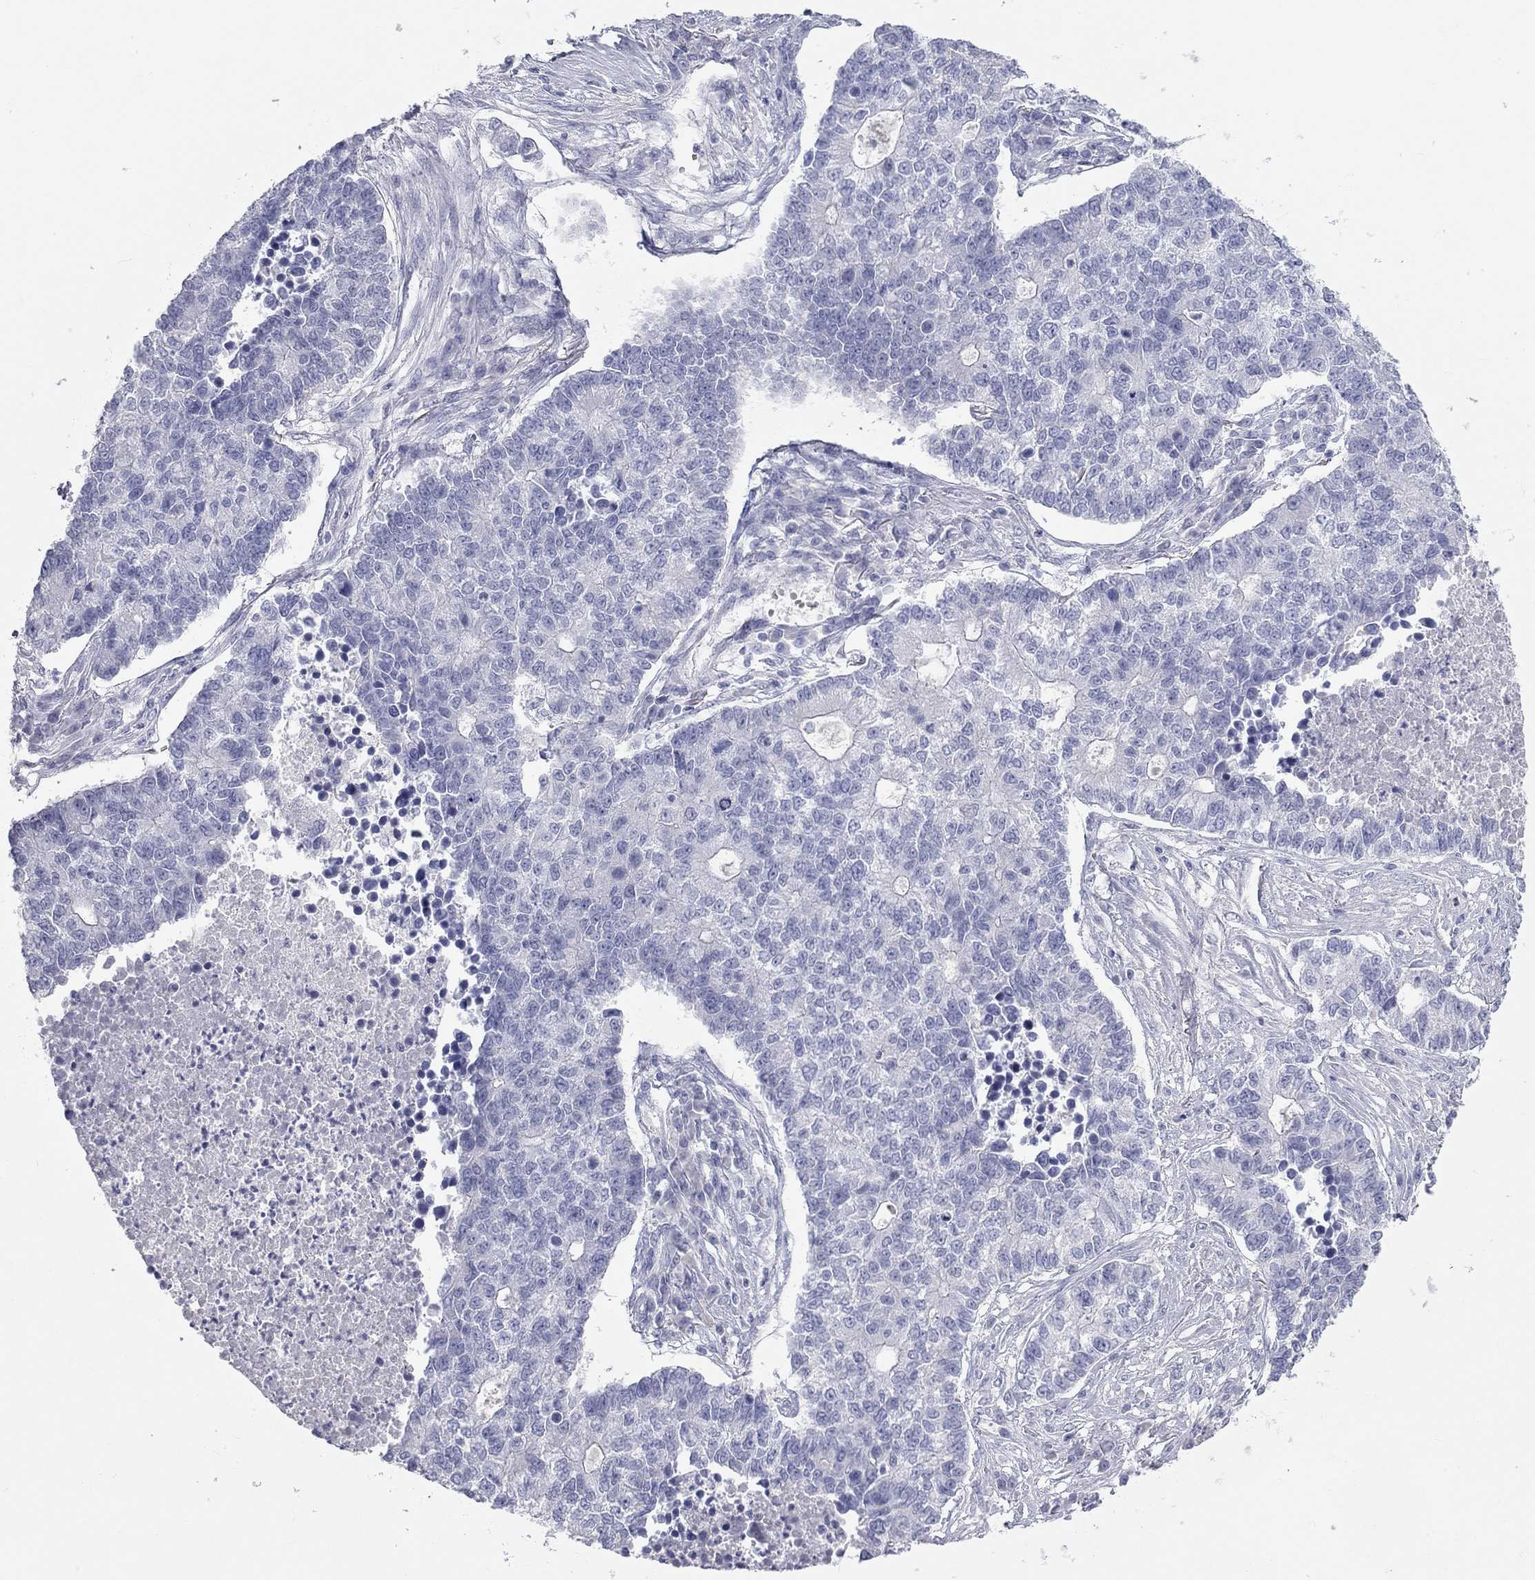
{"staining": {"intensity": "negative", "quantity": "none", "location": "none"}, "tissue": "lung cancer", "cell_type": "Tumor cells", "image_type": "cancer", "snomed": [{"axis": "morphology", "description": "Adenocarcinoma, NOS"}, {"axis": "topography", "description": "Lung"}], "caption": "Lung cancer stained for a protein using immunohistochemistry (IHC) shows no expression tumor cells.", "gene": "PCDHGC5", "patient": {"sex": "male", "age": 57}}